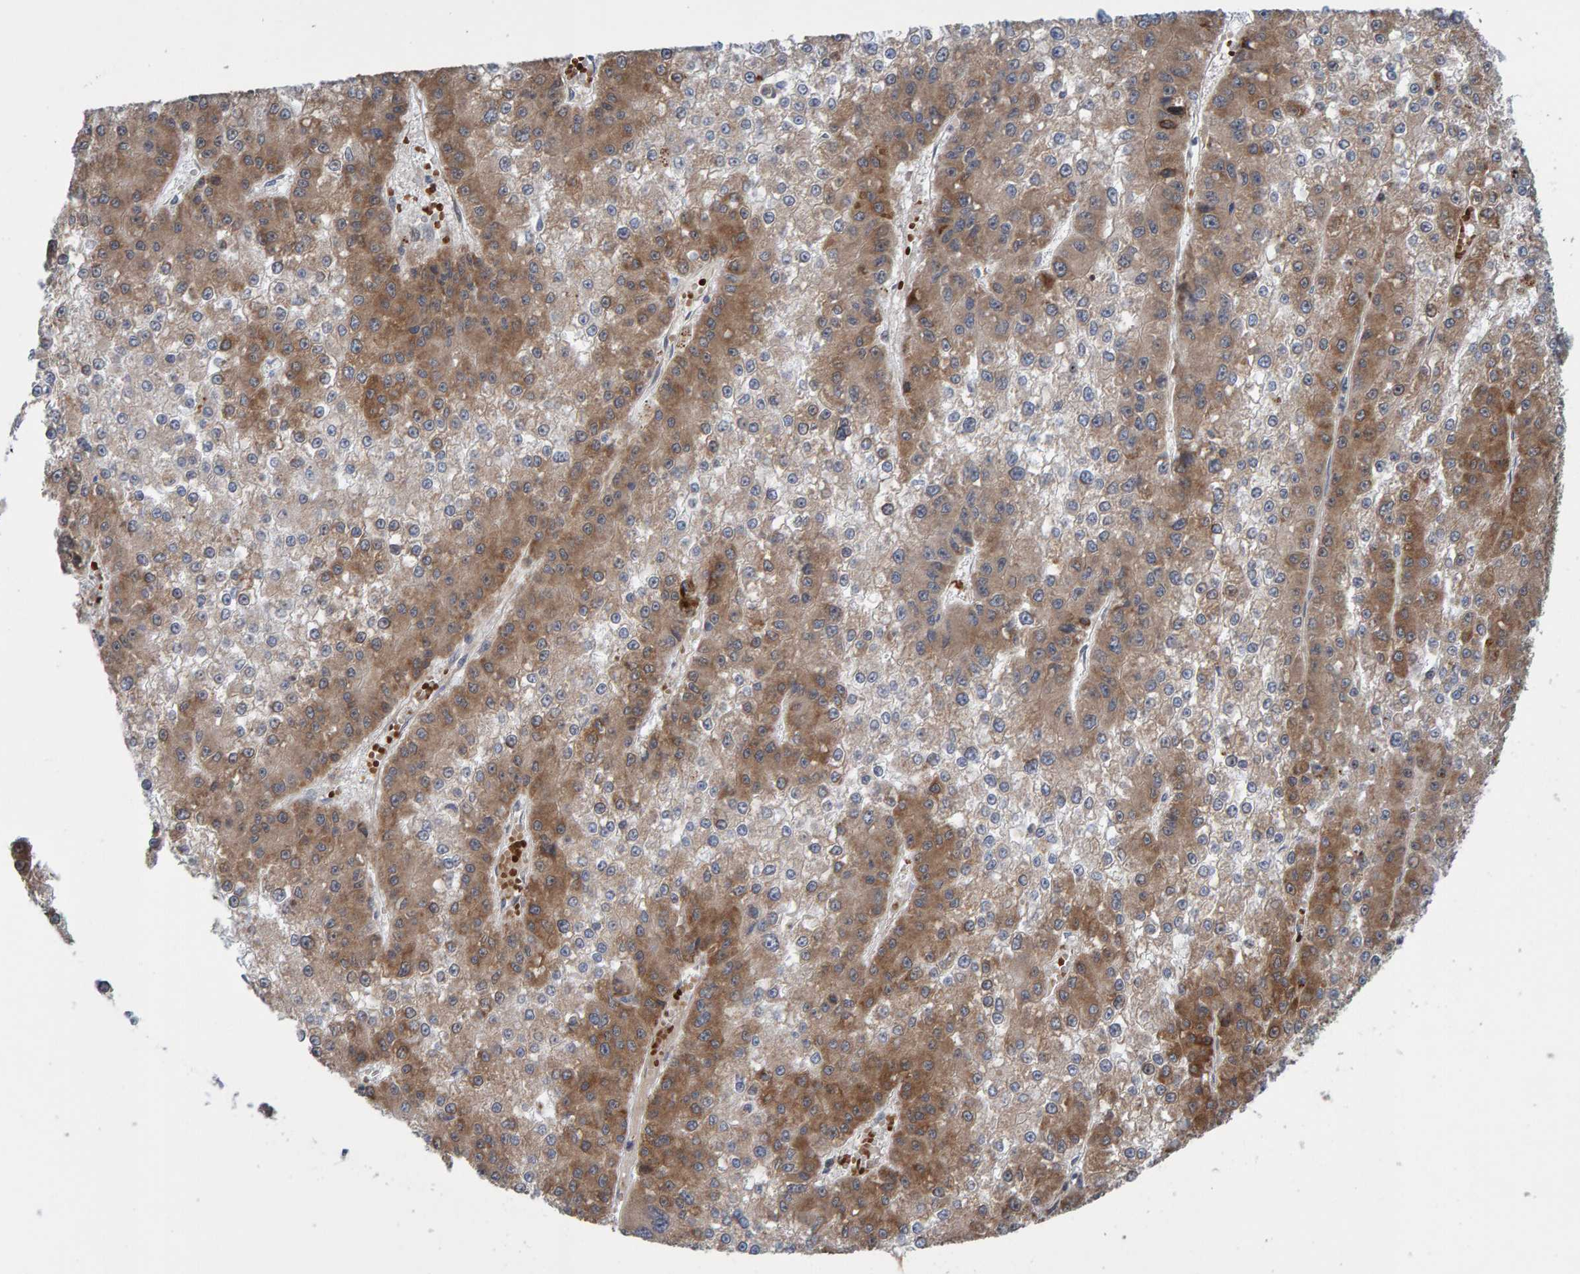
{"staining": {"intensity": "moderate", "quantity": ">75%", "location": "cytoplasmic/membranous"}, "tissue": "liver cancer", "cell_type": "Tumor cells", "image_type": "cancer", "snomed": [{"axis": "morphology", "description": "Carcinoma, Hepatocellular, NOS"}, {"axis": "topography", "description": "Liver"}], "caption": "This is an image of IHC staining of liver cancer (hepatocellular carcinoma), which shows moderate staining in the cytoplasmic/membranous of tumor cells.", "gene": "MFSD6L", "patient": {"sex": "female", "age": 73}}